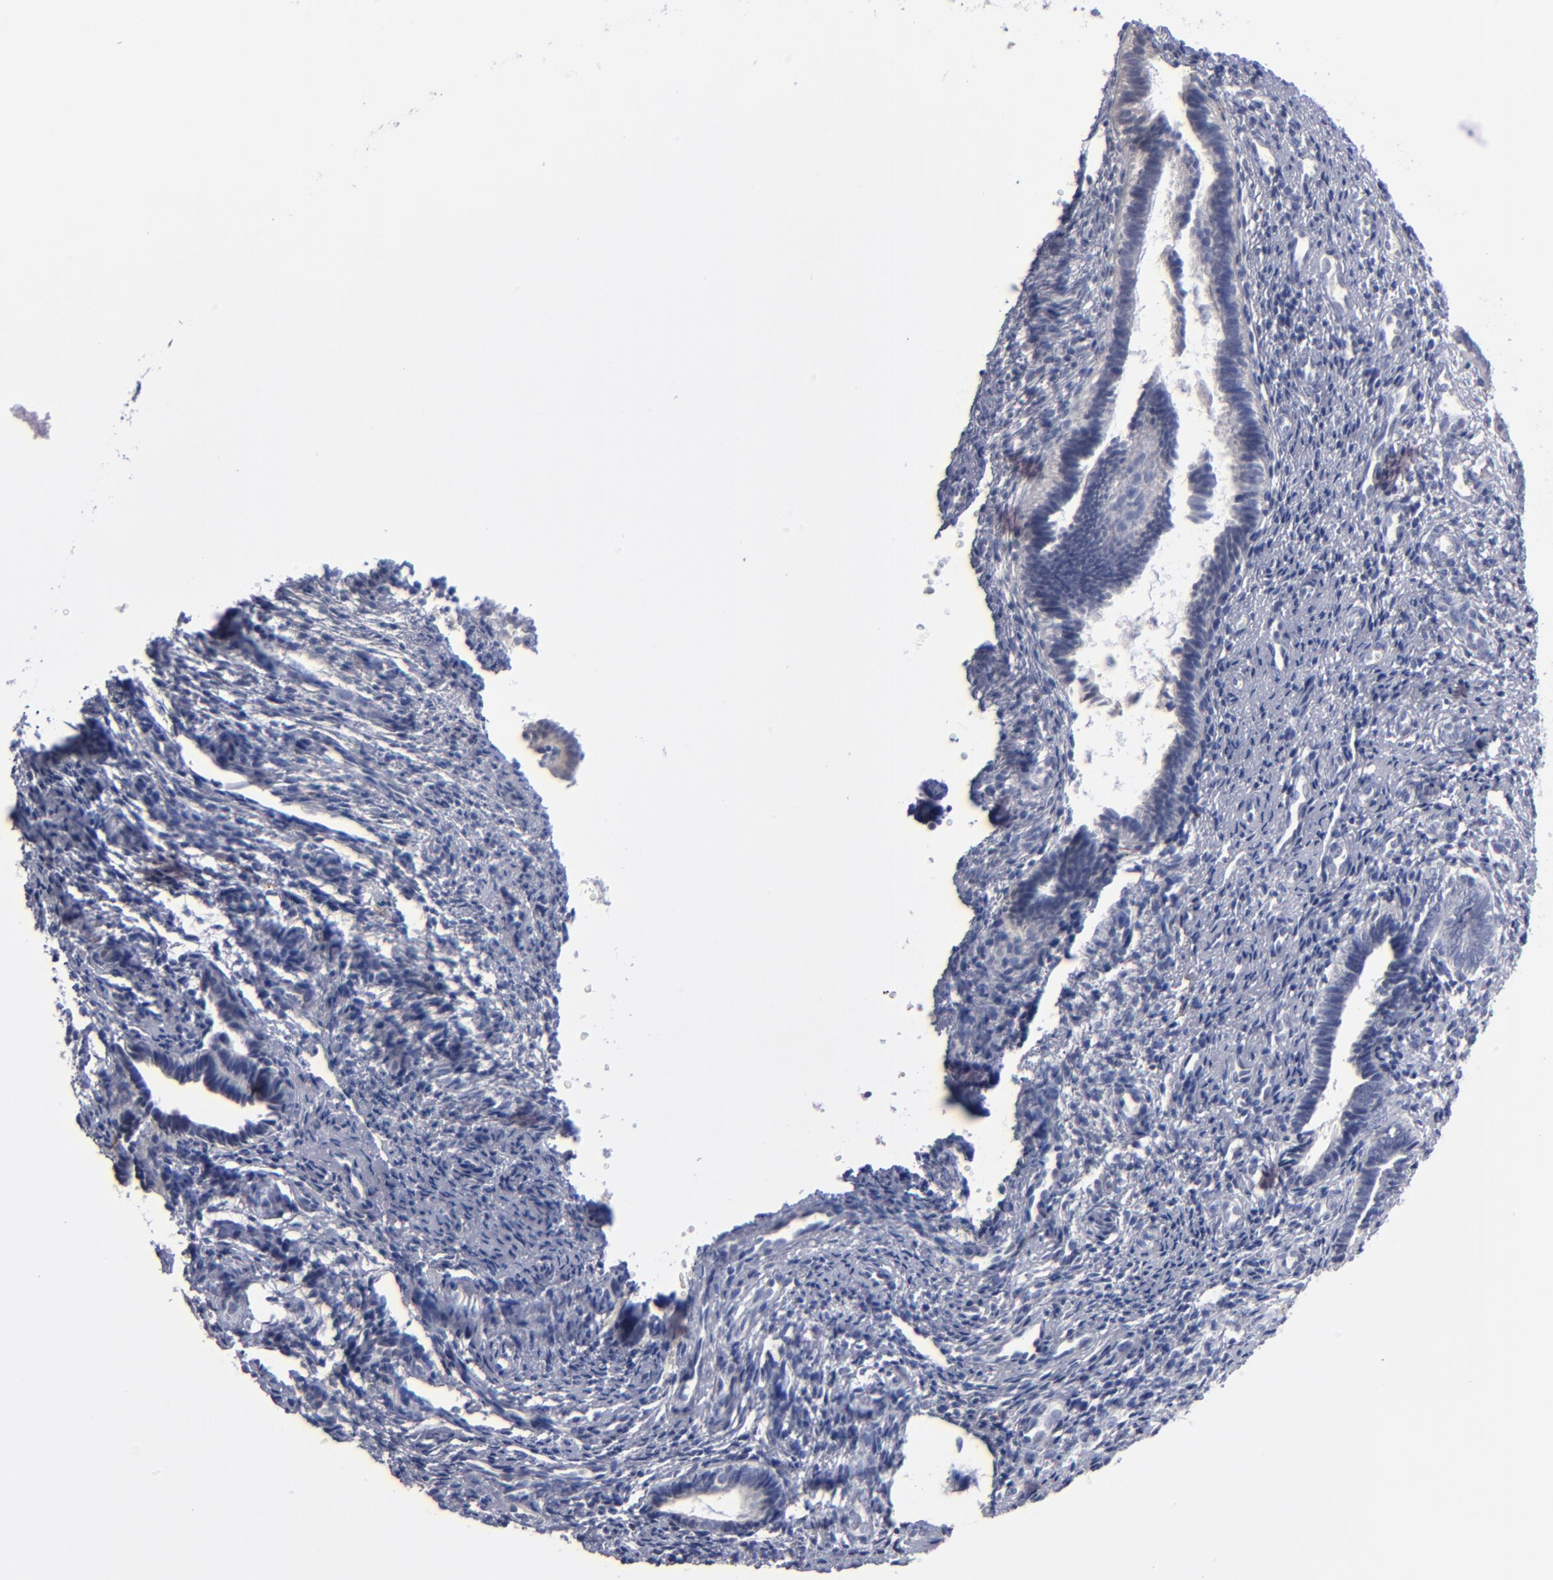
{"staining": {"intensity": "negative", "quantity": "none", "location": "none"}, "tissue": "endometrium", "cell_type": "Cells in endometrial stroma", "image_type": "normal", "snomed": [{"axis": "morphology", "description": "Normal tissue, NOS"}, {"axis": "topography", "description": "Endometrium"}], "caption": "Cells in endometrial stroma show no significant expression in unremarkable endometrium.", "gene": "RPH3A", "patient": {"sex": "female", "age": 27}}